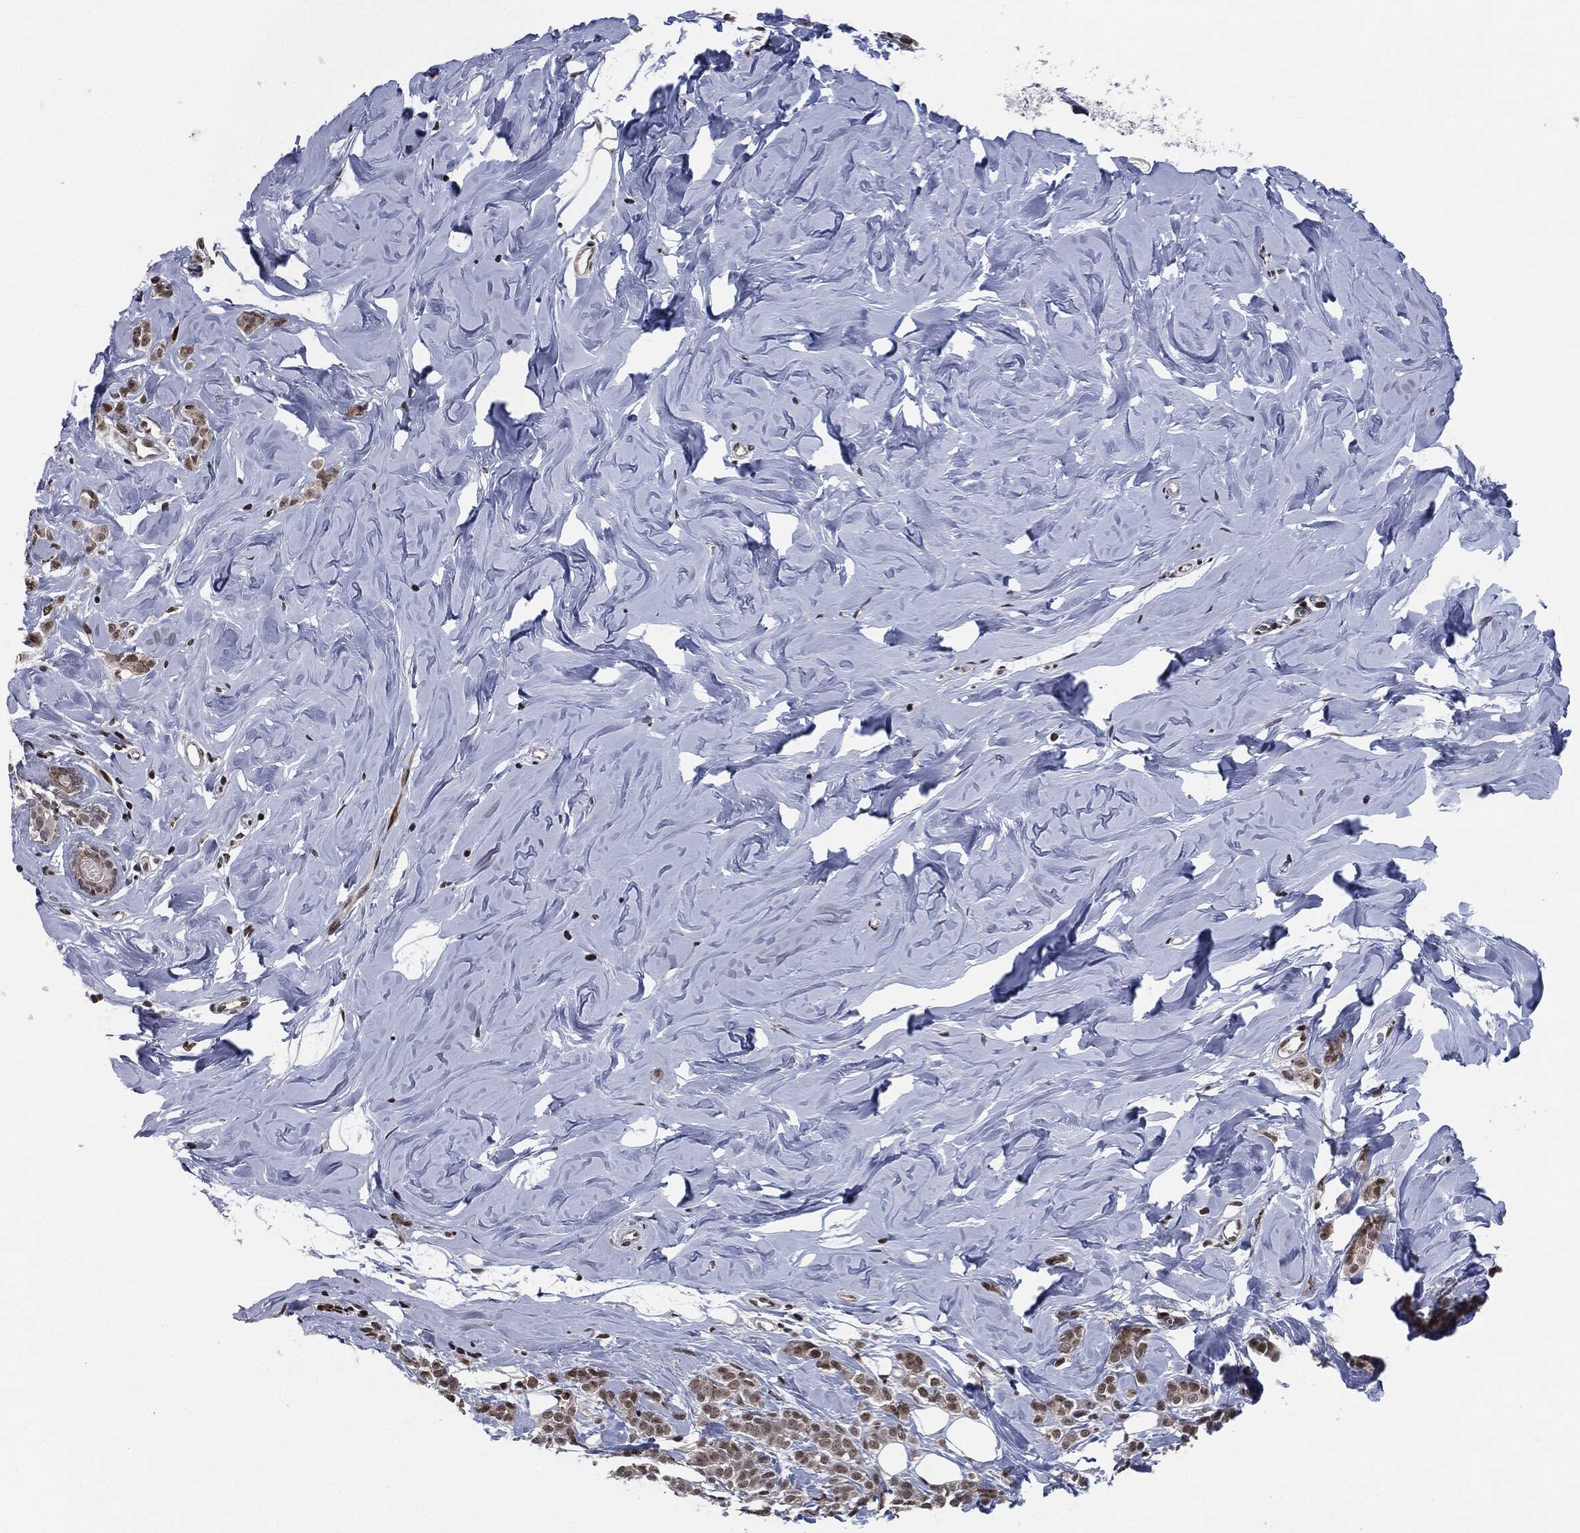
{"staining": {"intensity": "moderate", "quantity": "<25%", "location": "cytoplasmic/membranous,nuclear"}, "tissue": "breast cancer", "cell_type": "Tumor cells", "image_type": "cancer", "snomed": [{"axis": "morphology", "description": "Lobular carcinoma"}, {"axis": "topography", "description": "Breast"}], "caption": "Moderate cytoplasmic/membranous and nuclear staining for a protein is seen in about <25% of tumor cells of breast cancer using immunohistochemistry.", "gene": "AKT2", "patient": {"sex": "female", "age": 49}}